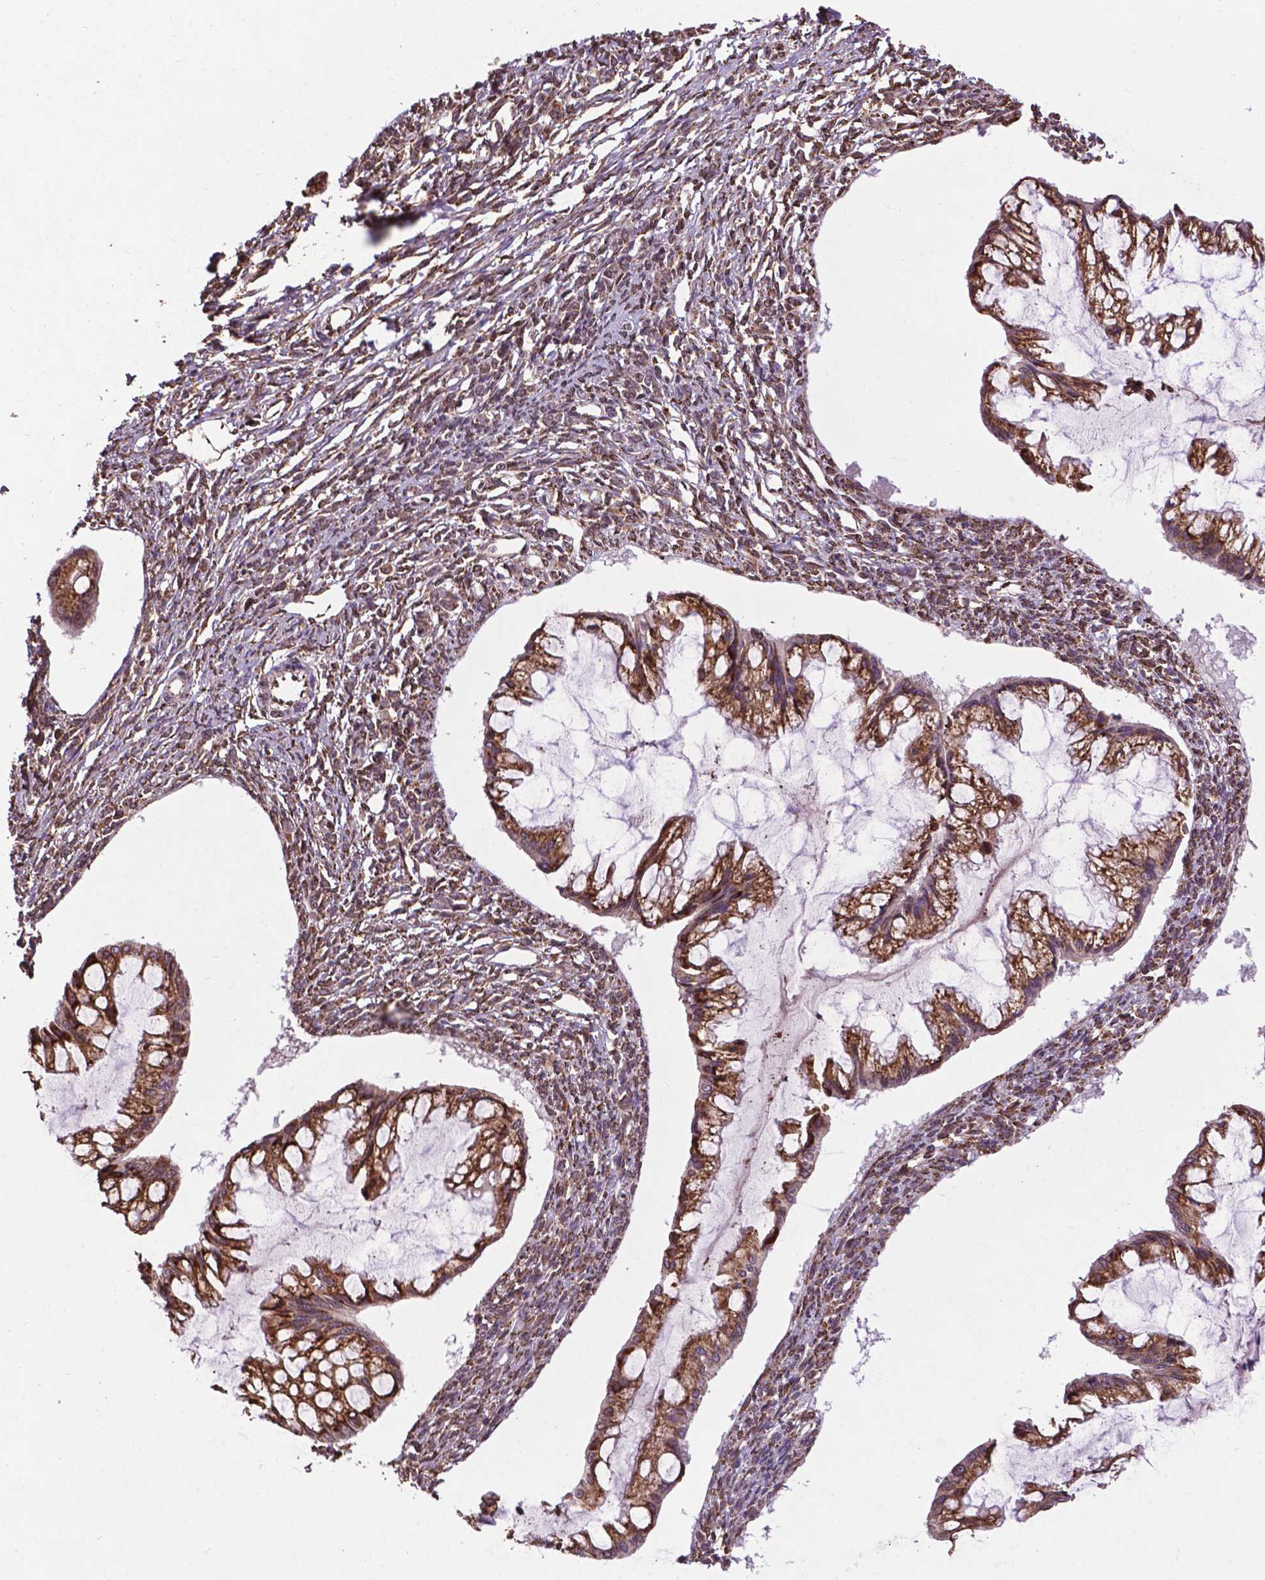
{"staining": {"intensity": "moderate", "quantity": ">75%", "location": "cytoplasmic/membranous"}, "tissue": "ovarian cancer", "cell_type": "Tumor cells", "image_type": "cancer", "snomed": [{"axis": "morphology", "description": "Cystadenocarcinoma, mucinous, NOS"}, {"axis": "topography", "description": "Ovary"}], "caption": "Ovarian cancer stained with immunohistochemistry reveals moderate cytoplasmic/membranous positivity in about >75% of tumor cells.", "gene": "GANAB", "patient": {"sex": "female", "age": 73}}